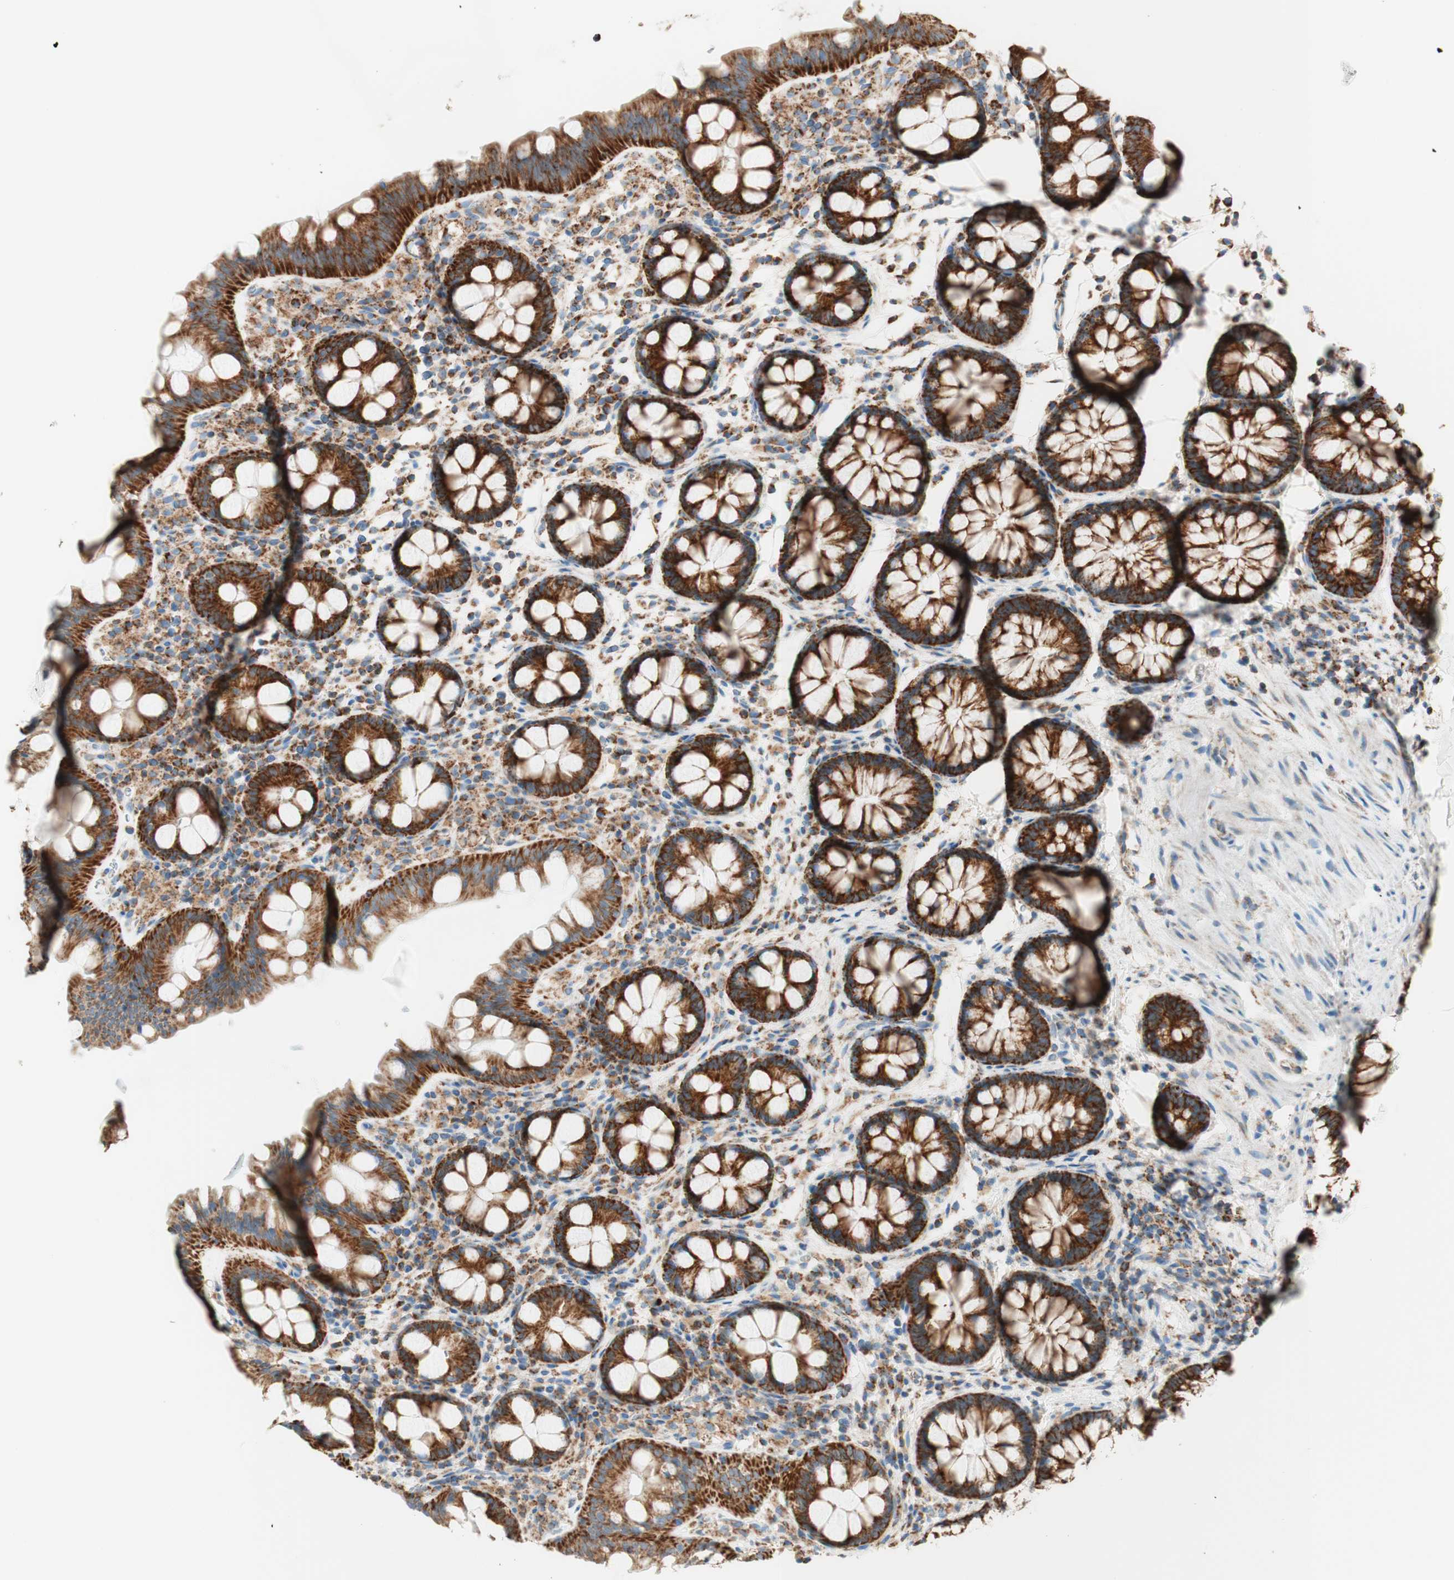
{"staining": {"intensity": "moderate", "quantity": ">75%", "location": "cytoplasmic/membranous"}, "tissue": "colon", "cell_type": "Endothelial cells", "image_type": "normal", "snomed": [{"axis": "morphology", "description": "Normal tissue, NOS"}, {"axis": "topography", "description": "Colon"}], "caption": "Moderate cytoplasmic/membranous expression is present in about >75% of endothelial cells in benign colon. The protein of interest is shown in brown color, while the nuclei are stained blue.", "gene": "TOMM20", "patient": {"sex": "female", "age": 80}}